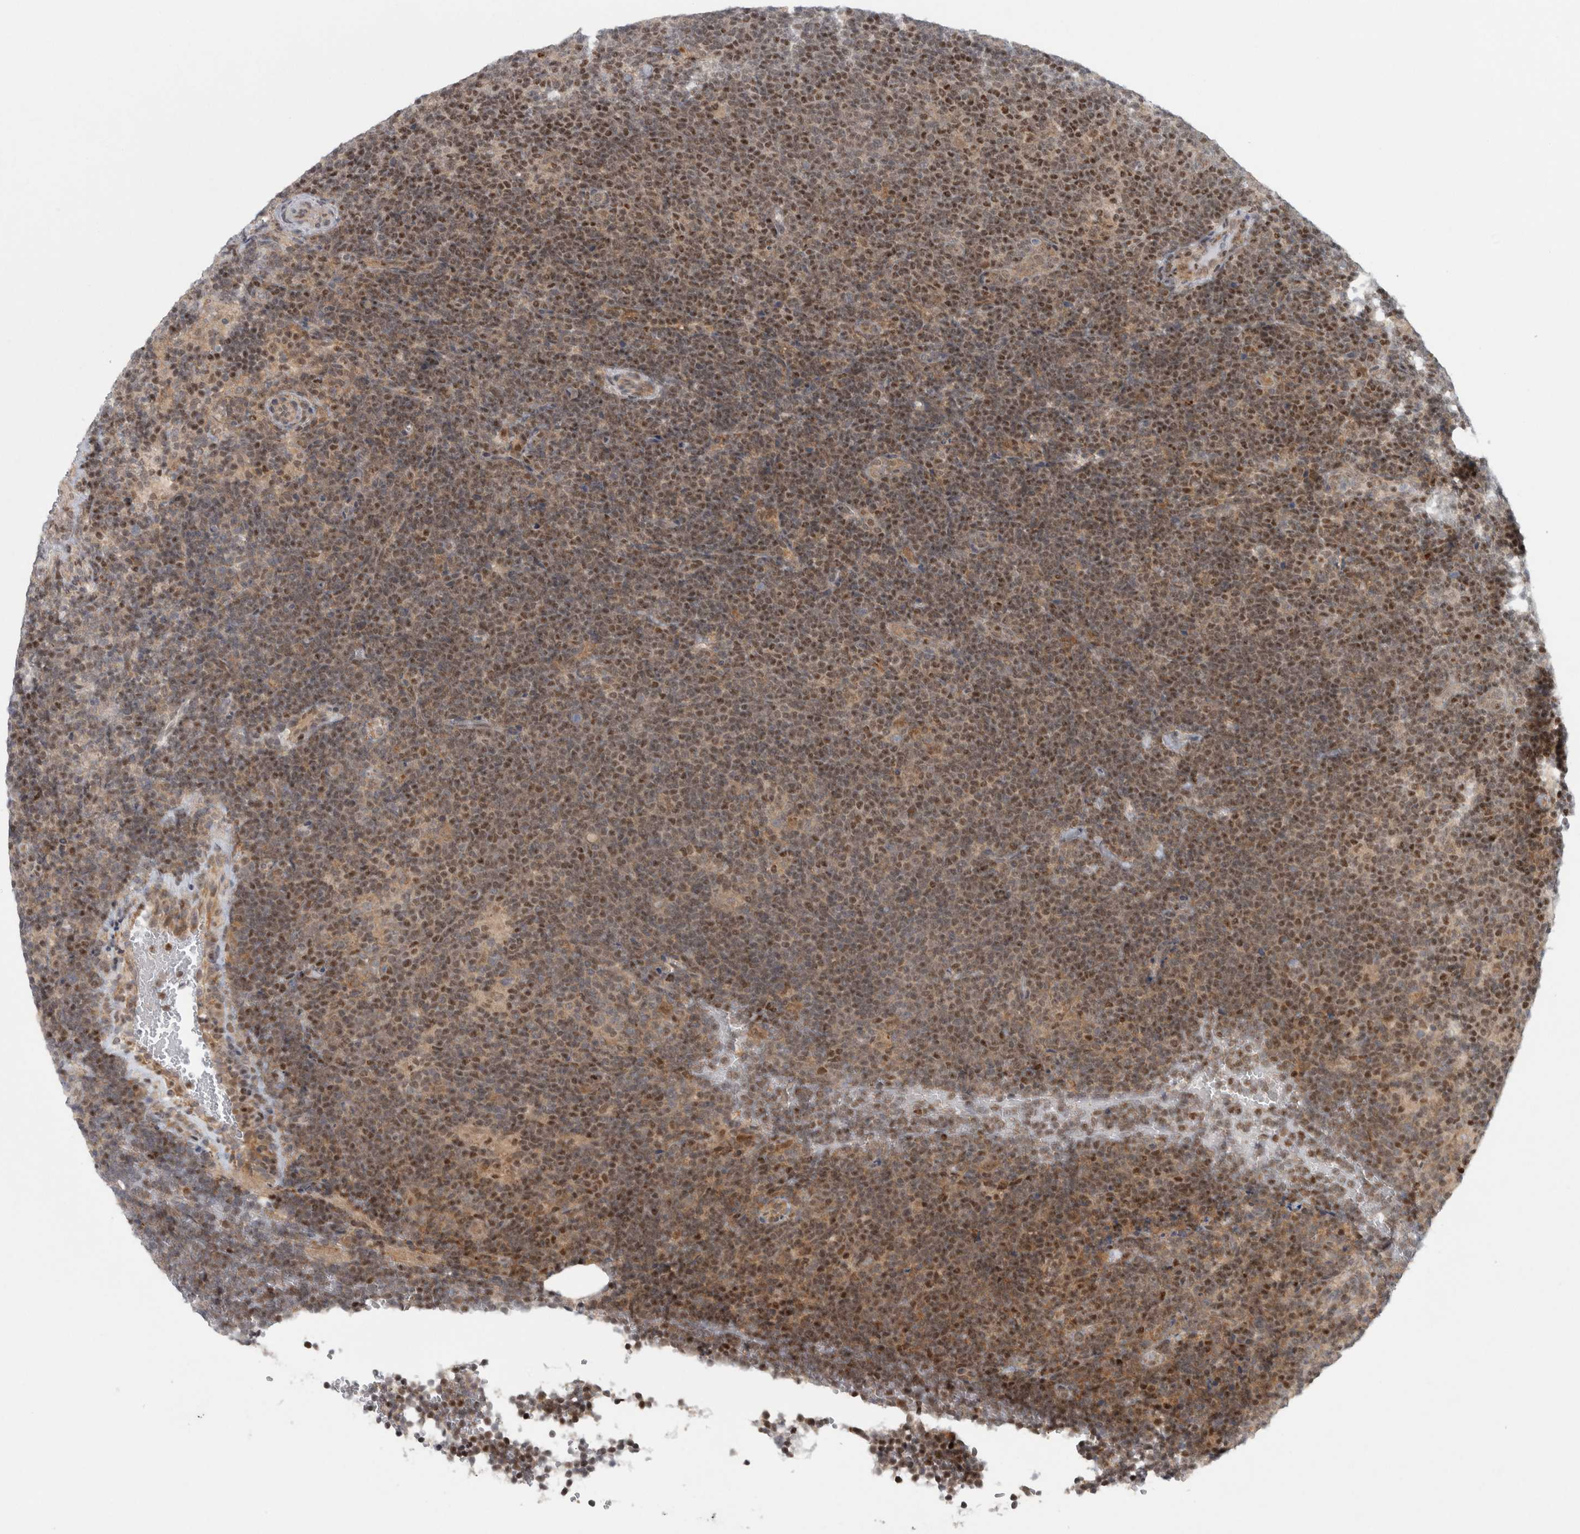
{"staining": {"intensity": "moderate", "quantity": ">75%", "location": "nuclear"}, "tissue": "lymphoma", "cell_type": "Tumor cells", "image_type": "cancer", "snomed": [{"axis": "morphology", "description": "Hodgkin's disease, NOS"}, {"axis": "topography", "description": "Lymph node"}], "caption": "Tumor cells reveal medium levels of moderate nuclear positivity in about >75% of cells in Hodgkin's disease.", "gene": "KDM8", "patient": {"sex": "female", "age": 57}}